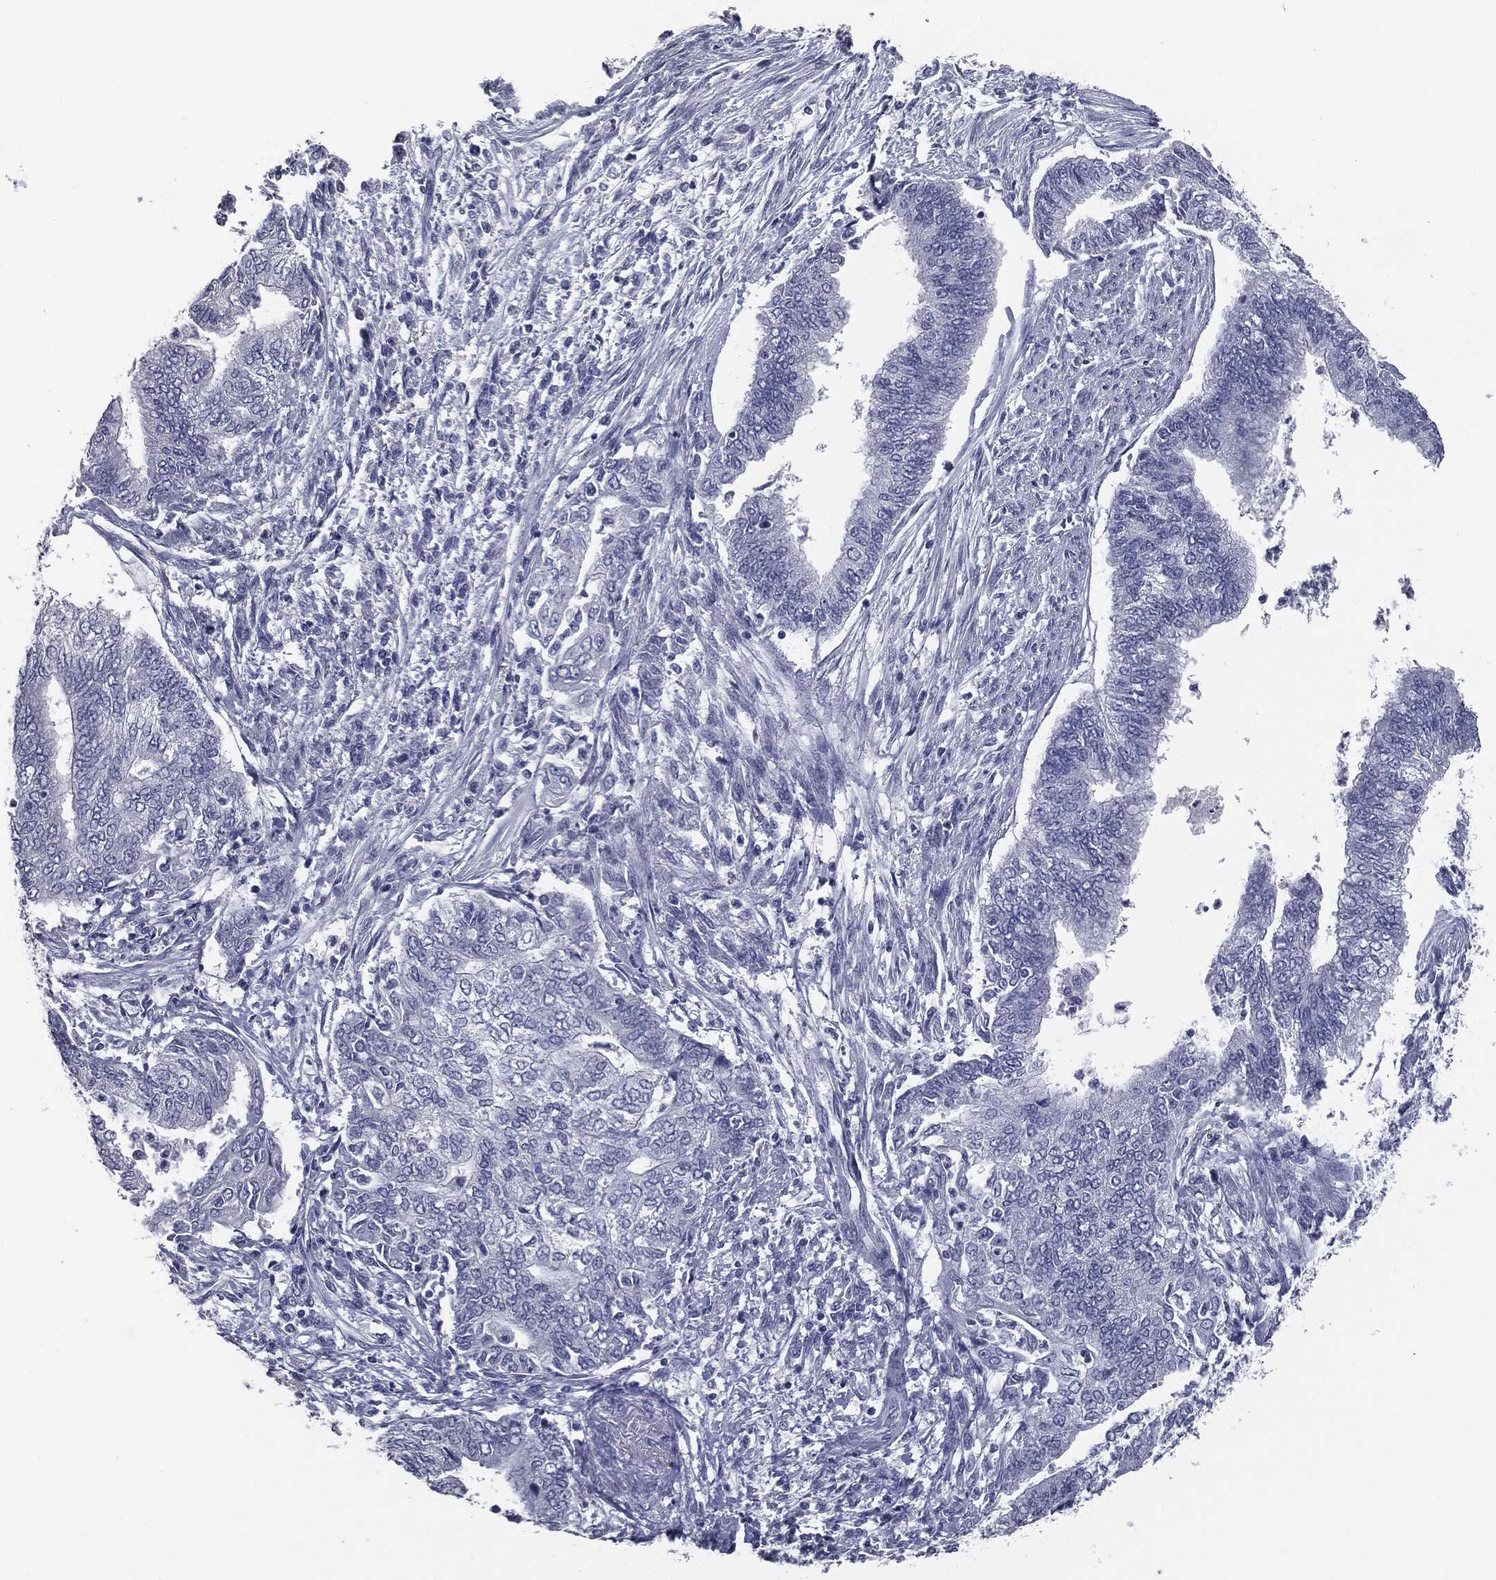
{"staining": {"intensity": "negative", "quantity": "none", "location": "none"}, "tissue": "endometrial cancer", "cell_type": "Tumor cells", "image_type": "cancer", "snomed": [{"axis": "morphology", "description": "Adenocarcinoma, NOS"}, {"axis": "topography", "description": "Endometrium"}], "caption": "IHC image of human endometrial cancer stained for a protein (brown), which demonstrates no staining in tumor cells. Nuclei are stained in blue.", "gene": "AFP", "patient": {"sex": "female", "age": 65}}